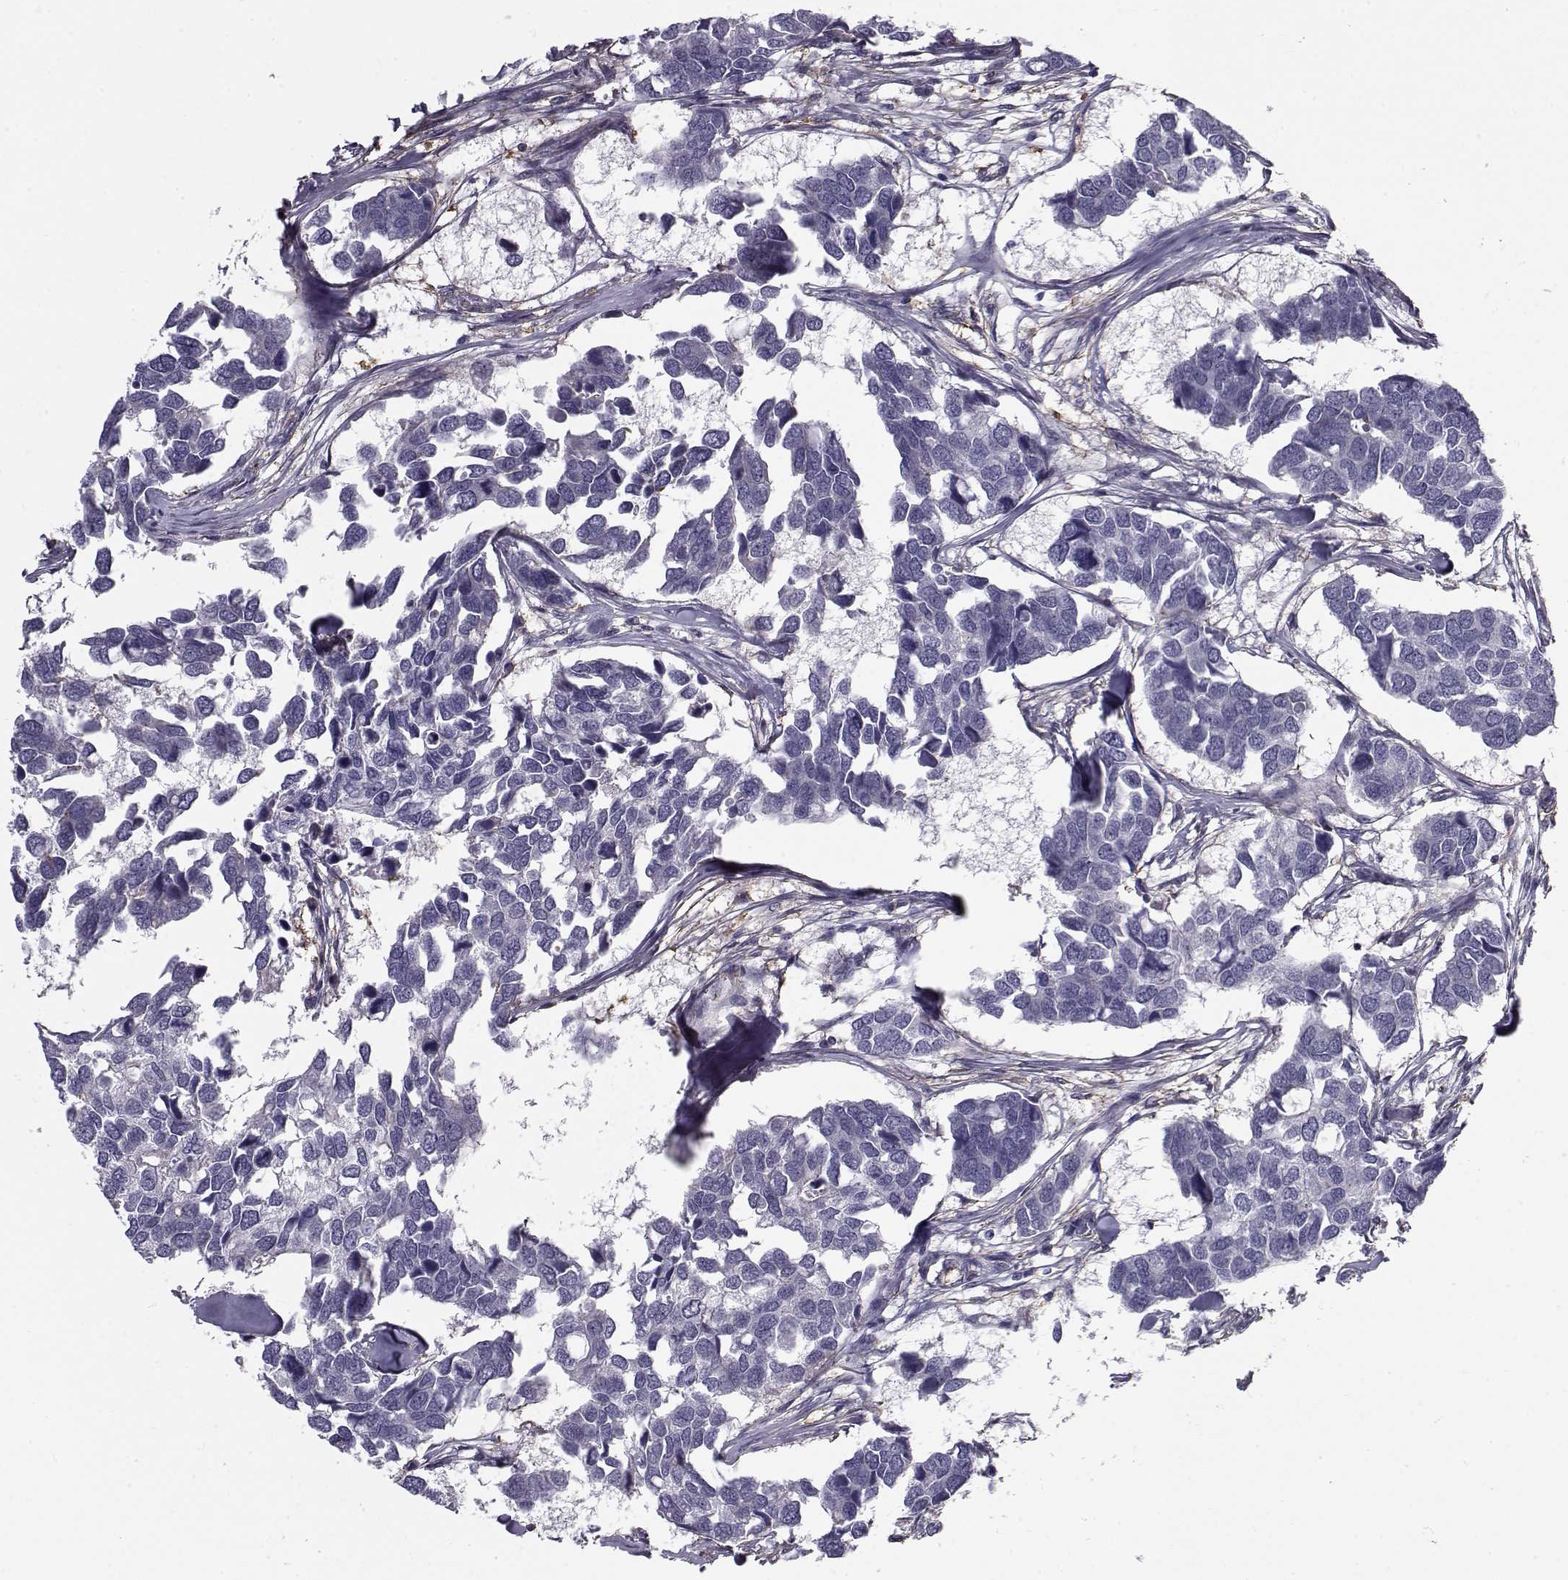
{"staining": {"intensity": "negative", "quantity": "none", "location": "none"}, "tissue": "breast cancer", "cell_type": "Tumor cells", "image_type": "cancer", "snomed": [{"axis": "morphology", "description": "Duct carcinoma"}, {"axis": "topography", "description": "Breast"}], "caption": "Immunohistochemical staining of human breast cancer shows no significant positivity in tumor cells. (Brightfield microscopy of DAB immunohistochemistry (IHC) at high magnification).", "gene": "LRRC27", "patient": {"sex": "female", "age": 83}}